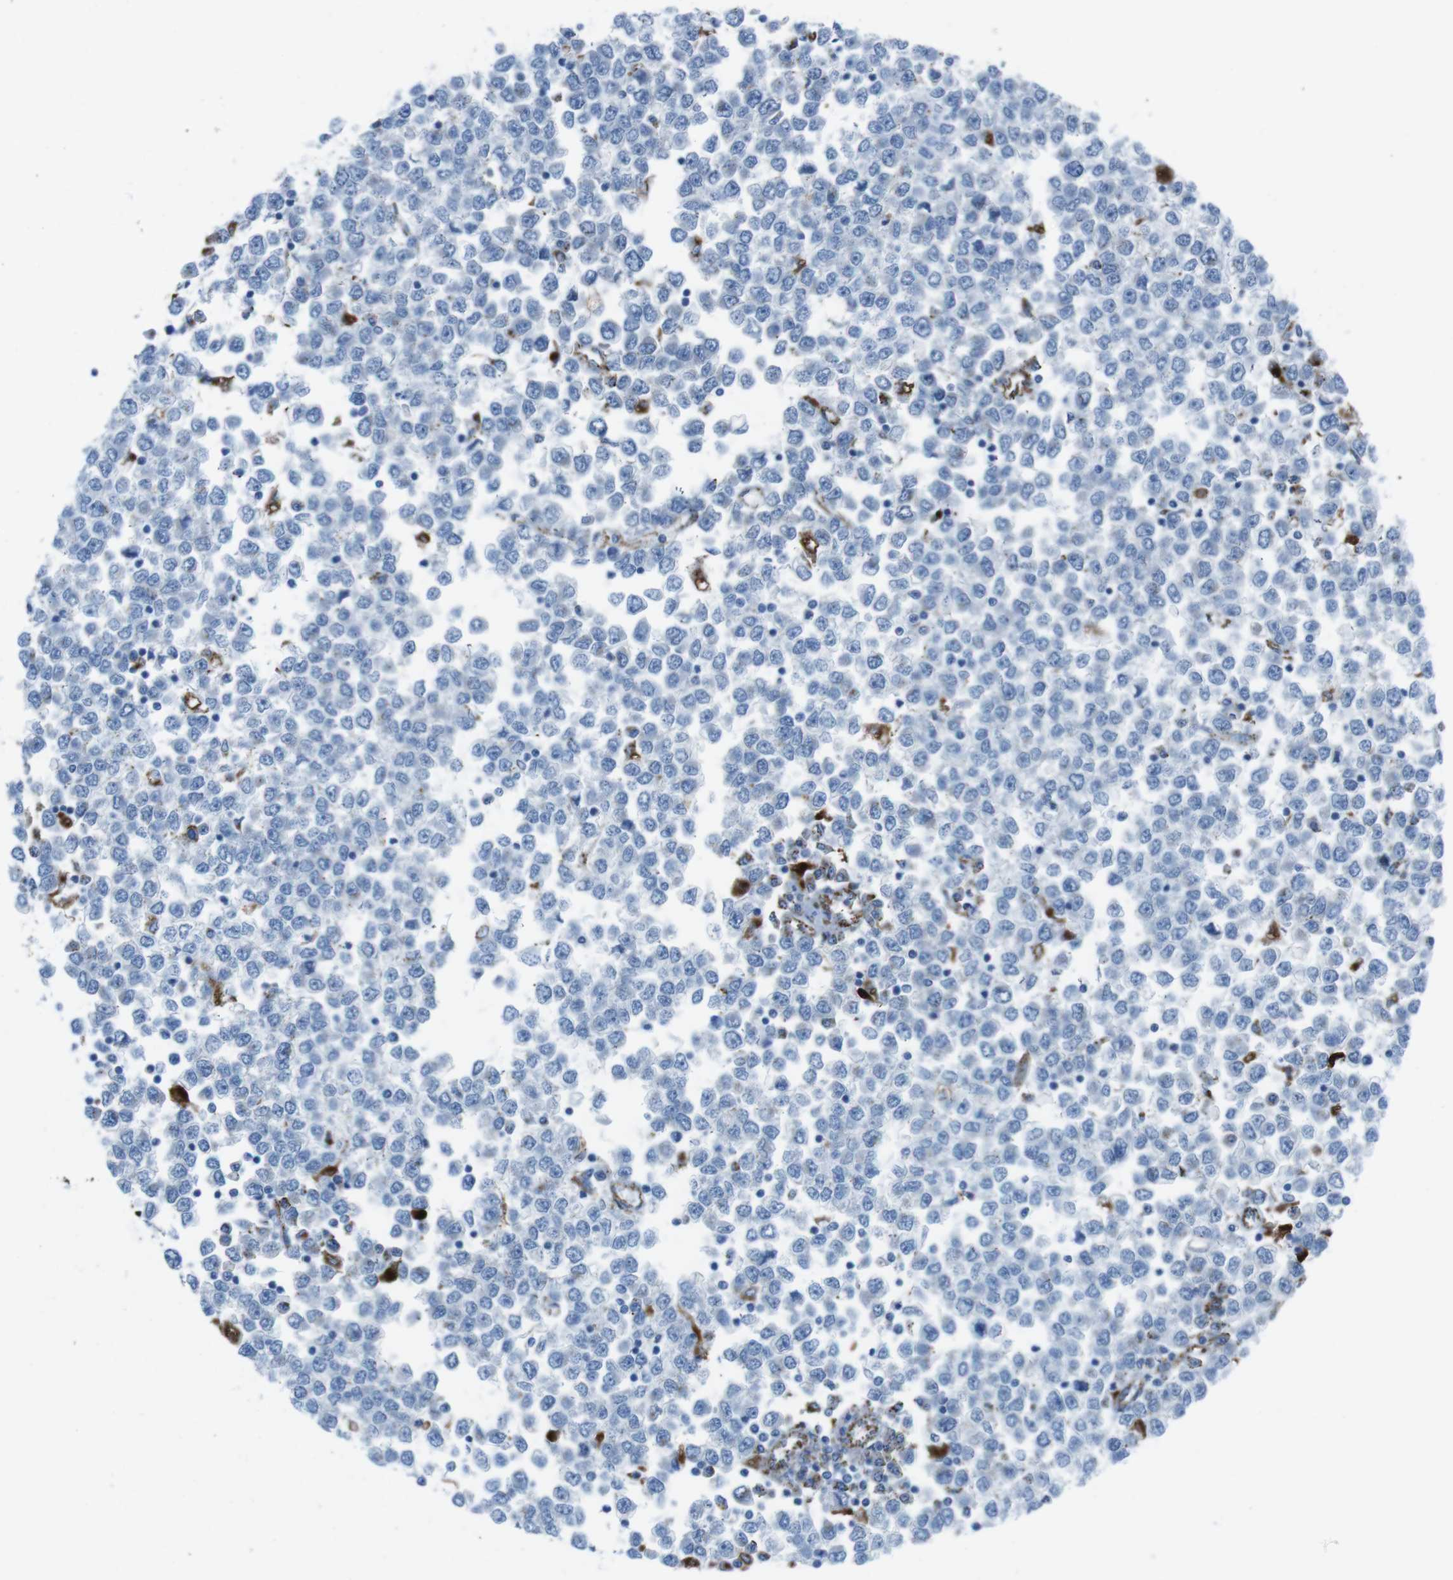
{"staining": {"intensity": "negative", "quantity": "none", "location": "none"}, "tissue": "testis cancer", "cell_type": "Tumor cells", "image_type": "cancer", "snomed": [{"axis": "morphology", "description": "Seminoma, NOS"}, {"axis": "topography", "description": "Testis"}], "caption": "High power microscopy photomicrograph of an immunohistochemistry micrograph of testis cancer, revealing no significant positivity in tumor cells. (Stains: DAB (3,3'-diaminobenzidine) immunohistochemistry (IHC) with hematoxylin counter stain, Microscopy: brightfield microscopy at high magnification).", "gene": "SCARB2", "patient": {"sex": "male", "age": 65}}